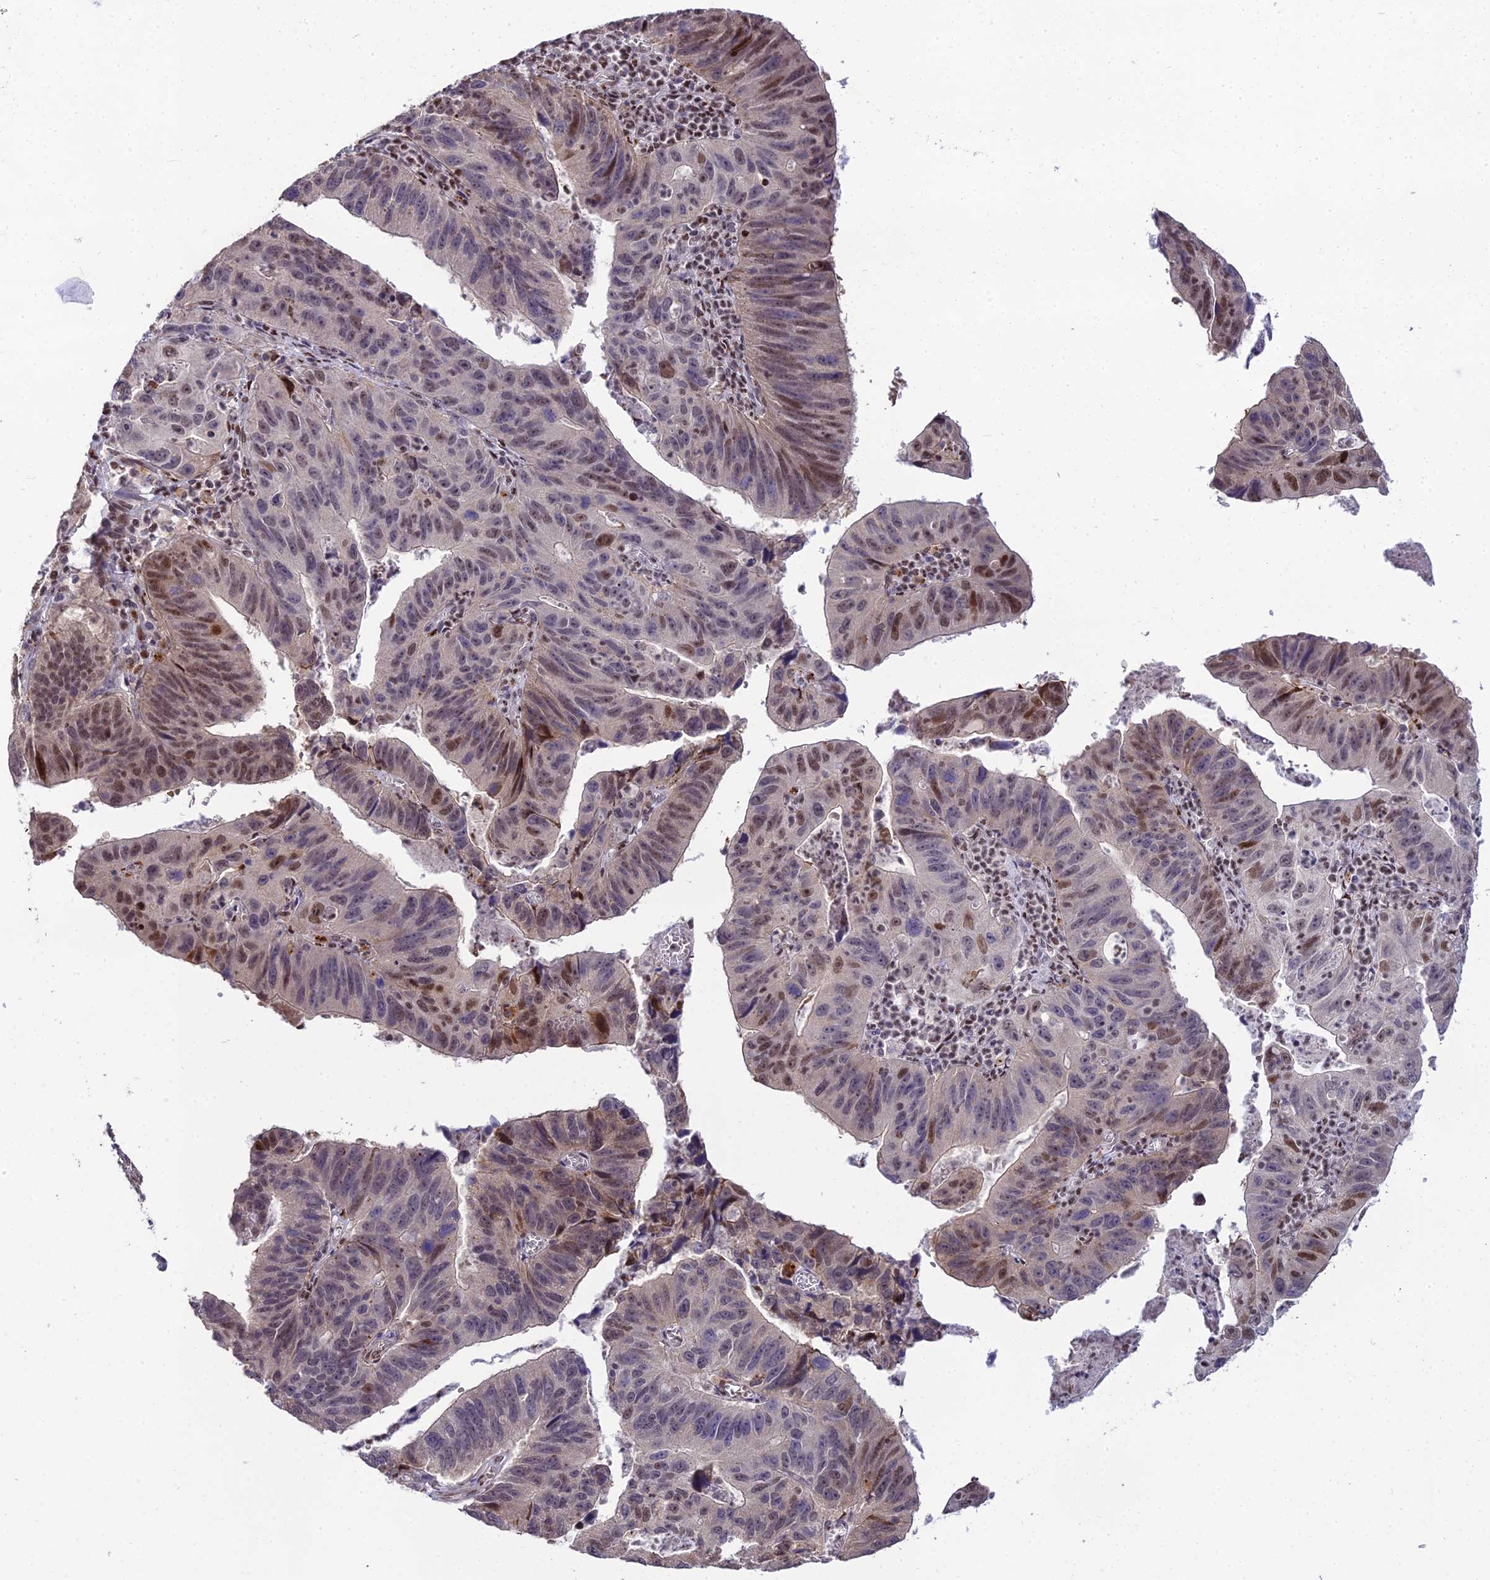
{"staining": {"intensity": "moderate", "quantity": "25%-75%", "location": "nuclear"}, "tissue": "stomach cancer", "cell_type": "Tumor cells", "image_type": "cancer", "snomed": [{"axis": "morphology", "description": "Adenocarcinoma, NOS"}, {"axis": "topography", "description": "Stomach"}], "caption": "Moderate nuclear positivity for a protein is seen in about 25%-75% of tumor cells of stomach cancer (adenocarcinoma) using immunohistochemistry (IHC).", "gene": "ZNF707", "patient": {"sex": "male", "age": 59}}